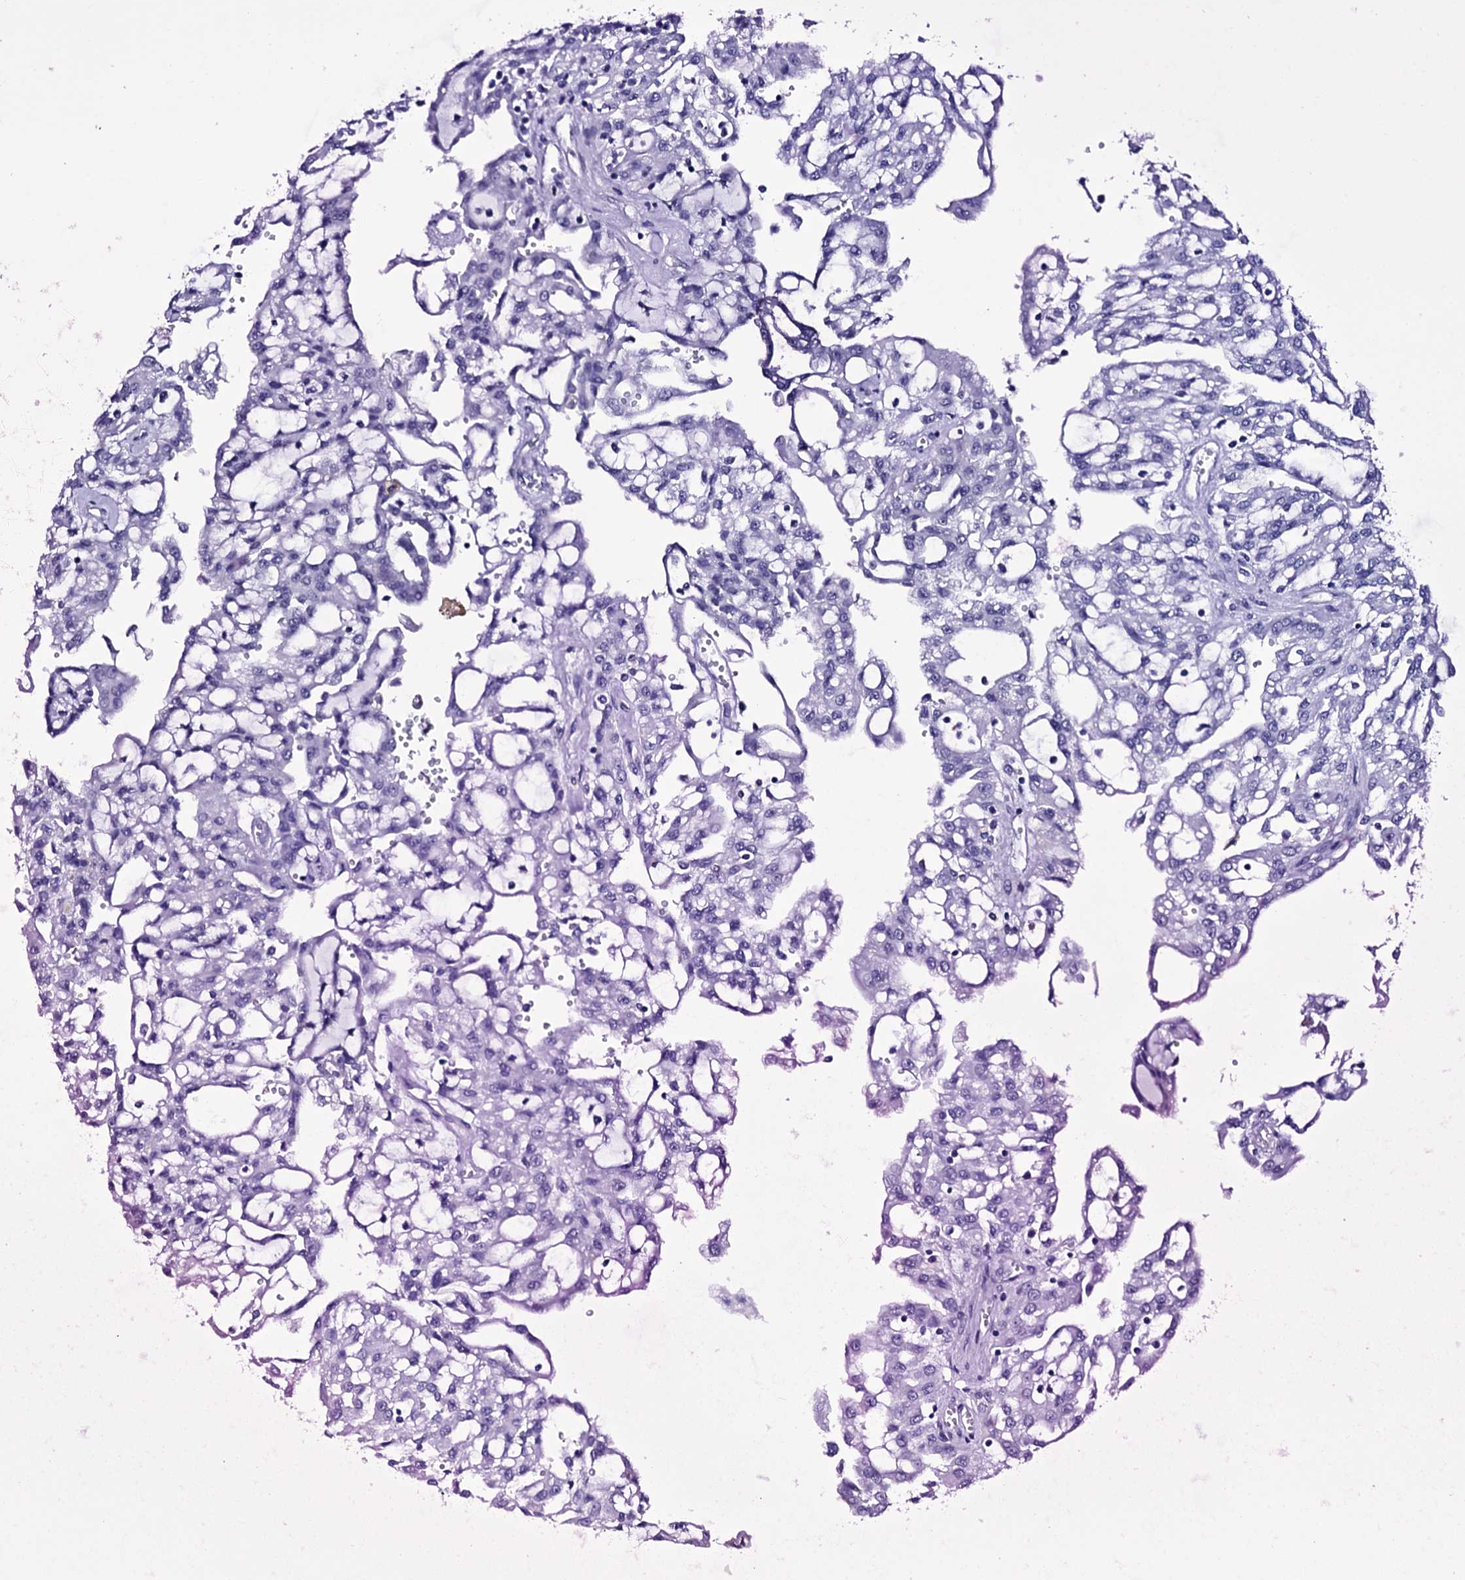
{"staining": {"intensity": "negative", "quantity": "none", "location": "none"}, "tissue": "renal cancer", "cell_type": "Tumor cells", "image_type": "cancer", "snomed": [{"axis": "morphology", "description": "Adenocarcinoma, NOS"}, {"axis": "topography", "description": "Kidney"}], "caption": "An IHC image of adenocarcinoma (renal) is shown. There is no staining in tumor cells of adenocarcinoma (renal). (DAB IHC with hematoxylin counter stain).", "gene": "ITPRID2", "patient": {"sex": "male", "age": 63}}